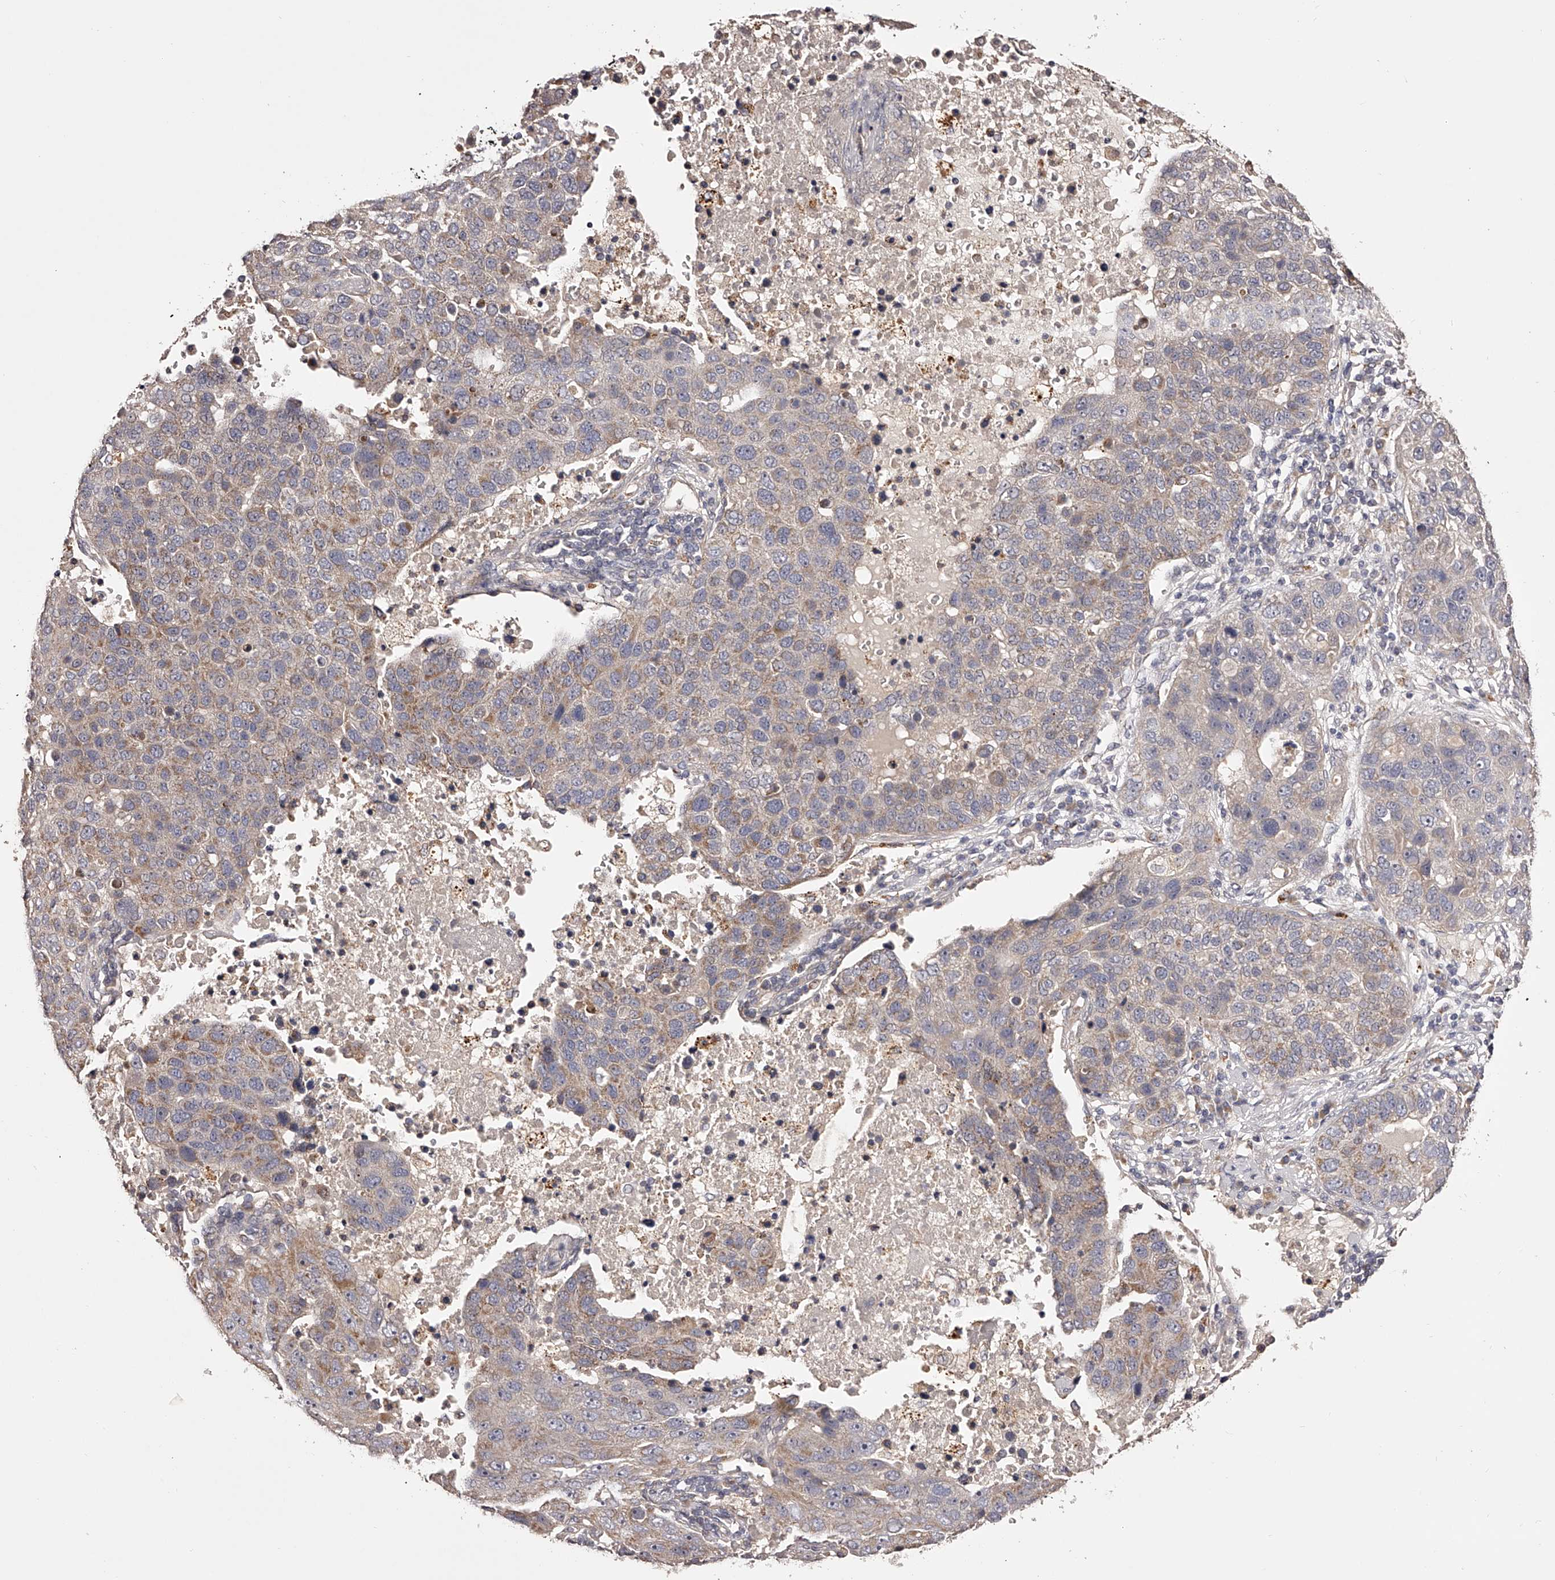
{"staining": {"intensity": "weak", "quantity": ">75%", "location": "cytoplasmic/membranous"}, "tissue": "pancreatic cancer", "cell_type": "Tumor cells", "image_type": "cancer", "snomed": [{"axis": "morphology", "description": "Adenocarcinoma, NOS"}, {"axis": "topography", "description": "Pancreas"}], "caption": "There is low levels of weak cytoplasmic/membranous staining in tumor cells of pancreatic adenocarcinoma, as demonstrated by immunohistochemical staining (brown color).", "gene": "ODF2L", "patient": {"sex": "female", "age": 61}}